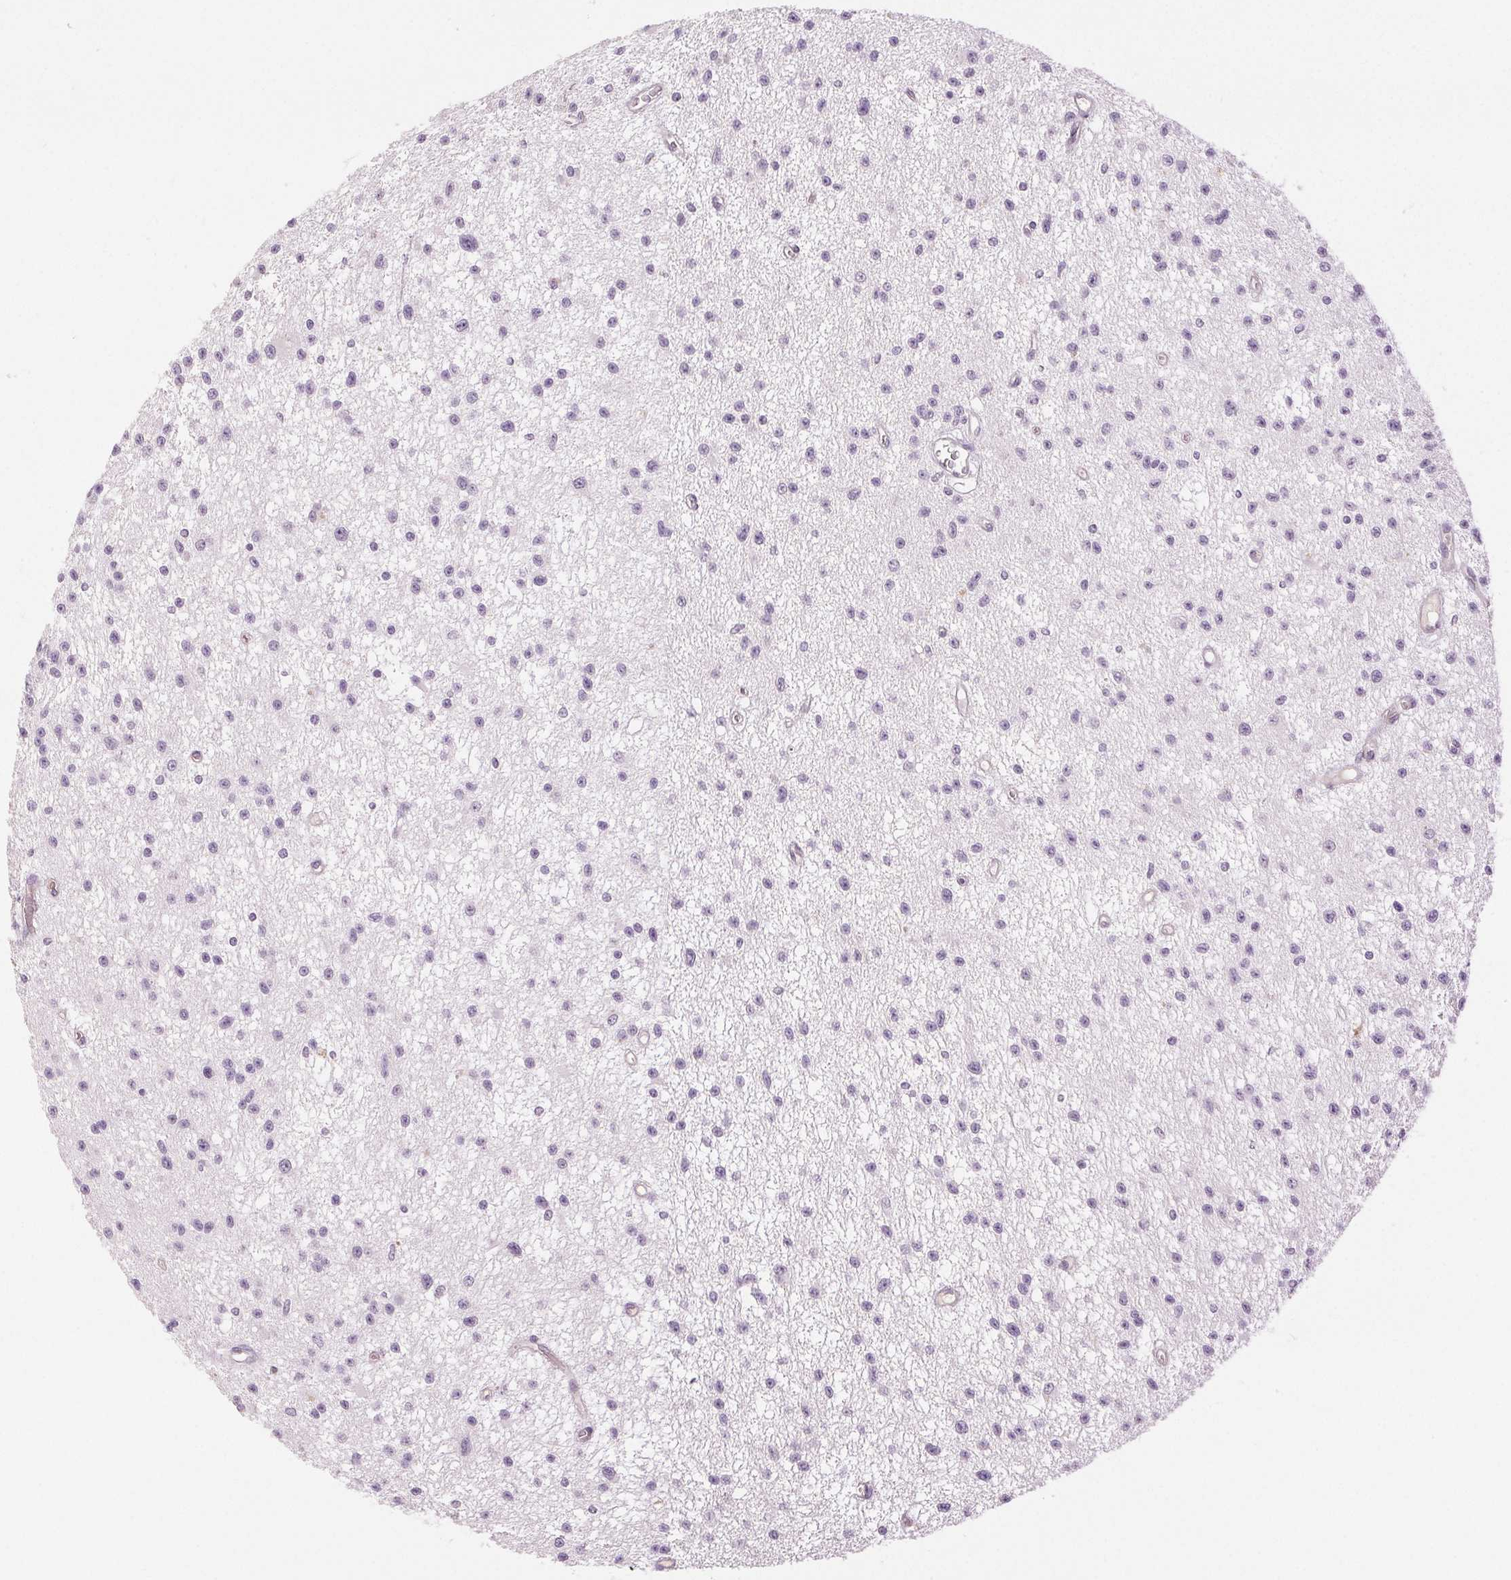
{"staining": {"intensity": "negative", "quantity": "none", "location": "none"}, "tissue": "glioma", "cell_type": "Tumor cells", "image_type": "cancer", "snomed": [{"axis": "morphology", "description": "Glioma, malignant, Low grade"}, {"axis": "topography", "description": "Brain"}], "caption": "This is an immunohistochemistry histopathology image of human malignant glioma (low-grade). There is no staining in tumor cells.", "gene": "DSG3", "patient": {"sex": "male", "age": 43}}